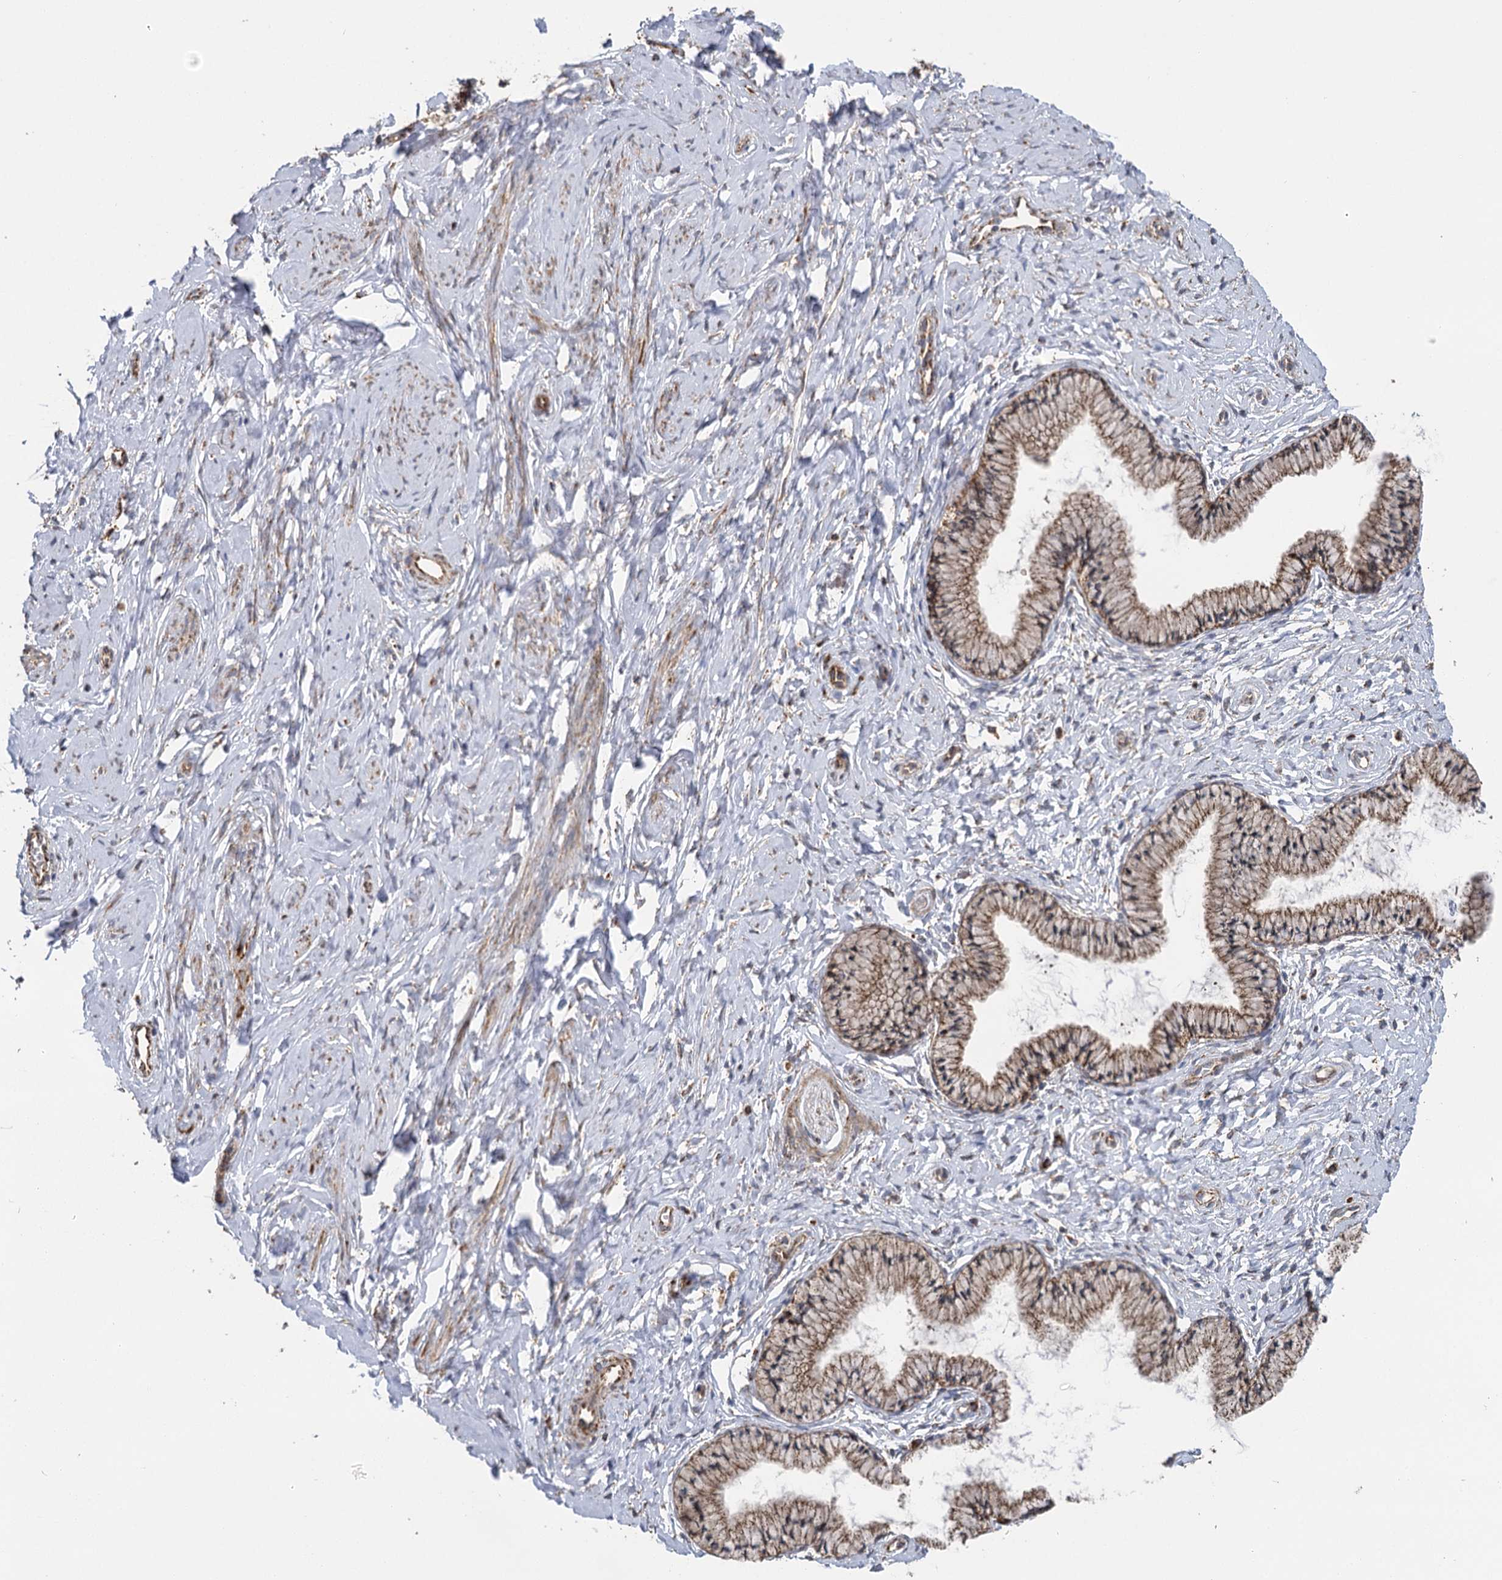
{"staining": {"intensity": "moderate", "quantity": ">75%", "location": "cytoplasmic/membranous"}, "tissue": "cervix", "cell_type": "Glandular cells", "image_type": "normal", "snomed": [{"axis": "morphology", "description": "Normal tissue, NOS"}, {"axis": "topography", "description": "Cervix"}], "caption": "Moderate cytoplasmic/membranous expression is identified in about >75% of glandular cells in normal cervix. Nuclei are stained in blue.", "gene": "IL11RA", "patient": {"sex": "female", "age": 33}}